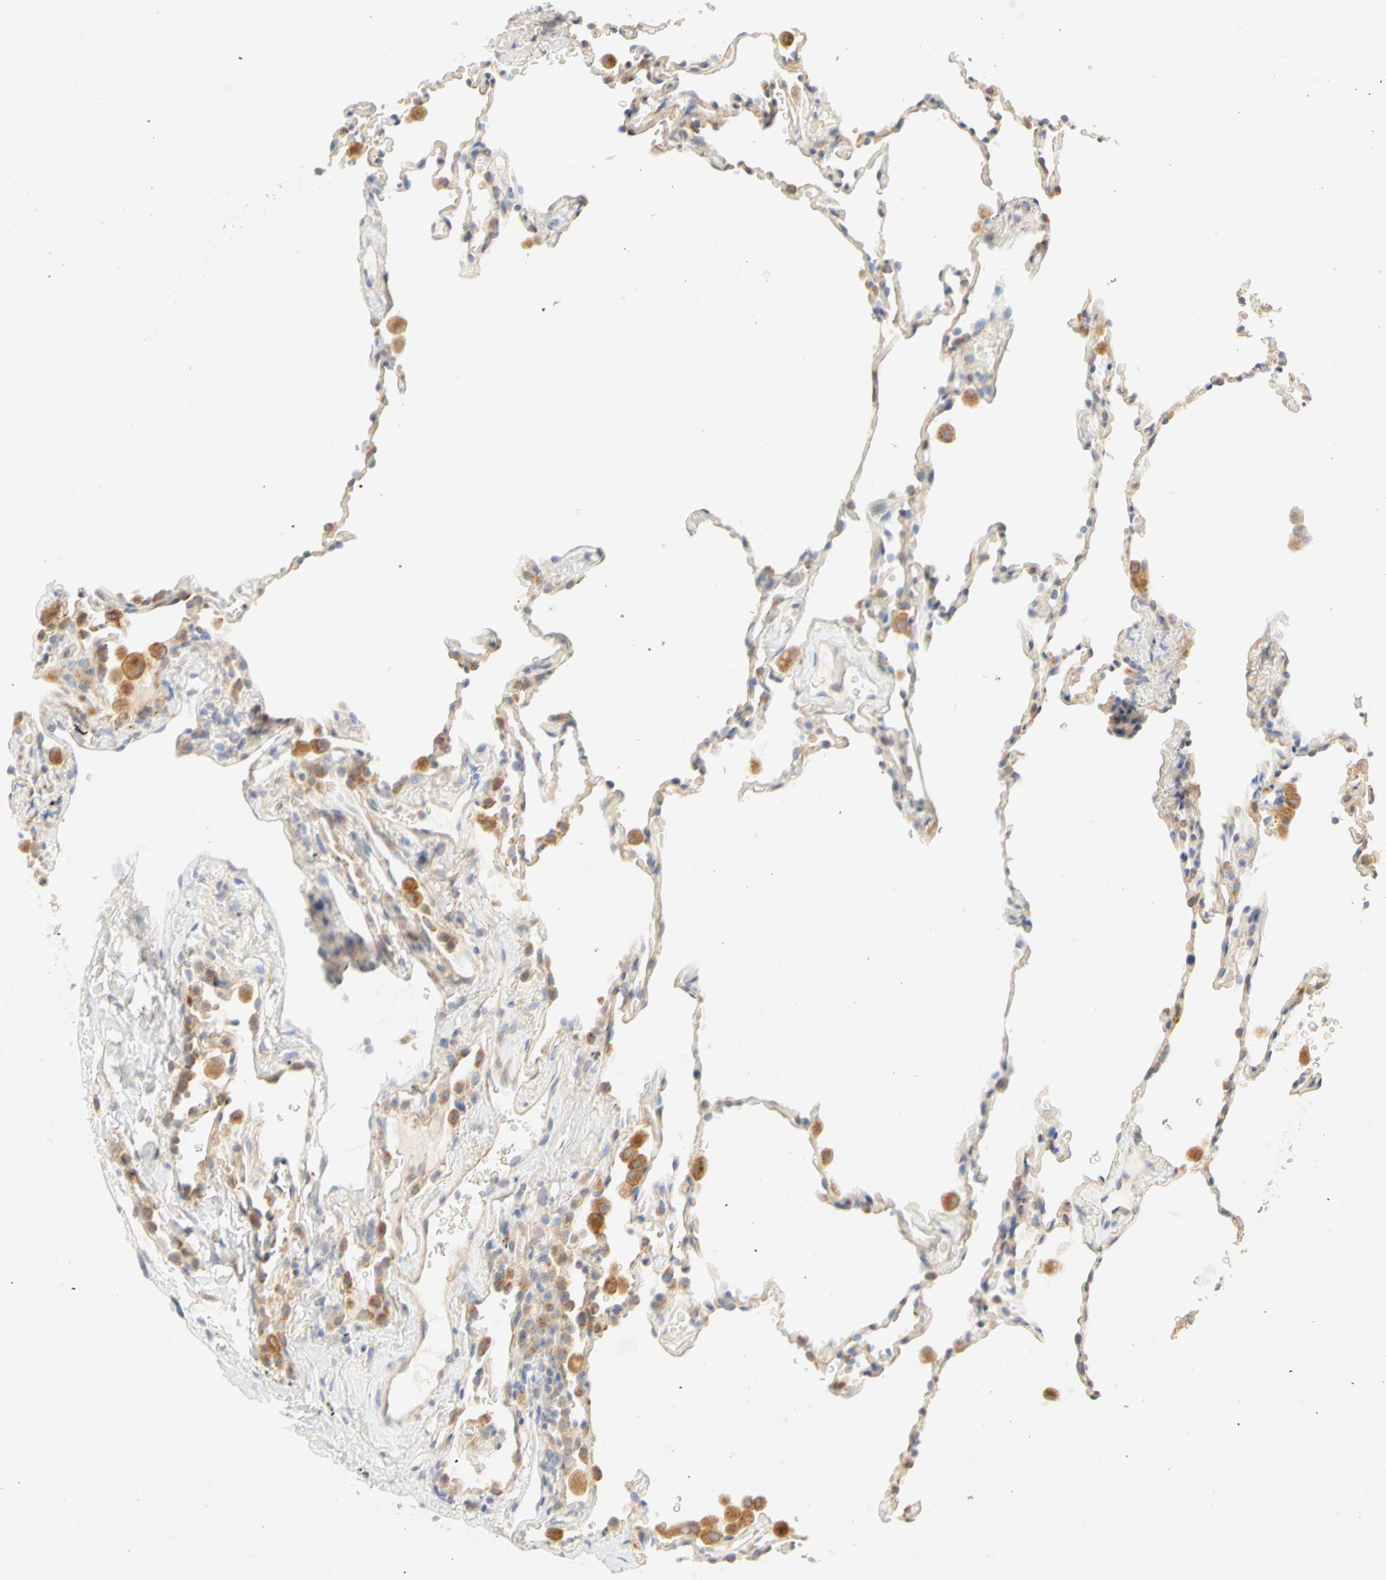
{"staining": {"intensity": "negative", "quantity": "none", "location": "none"}, "tissue": "lung", "cell_type": "Alveolar cells", "image_type": "normal", "snomed": [{"axis": "morphology", "description": "Normal tissue, NOS"}, {"axis": "morphology", "description": "Soft tissue tumor metastatic"}, {"axis": "topography", "description": "Lung"}], "caption": "Photomicrograph shows no significant protein expression in alveolar cells of benign lung. (DAB (3,3'-diaminobenzidine) immunohistochemistry visualized using brightfield microscopy, high magnification).", "gene": "GNRH2", "patient": {"sex": "male", "age": 59}}